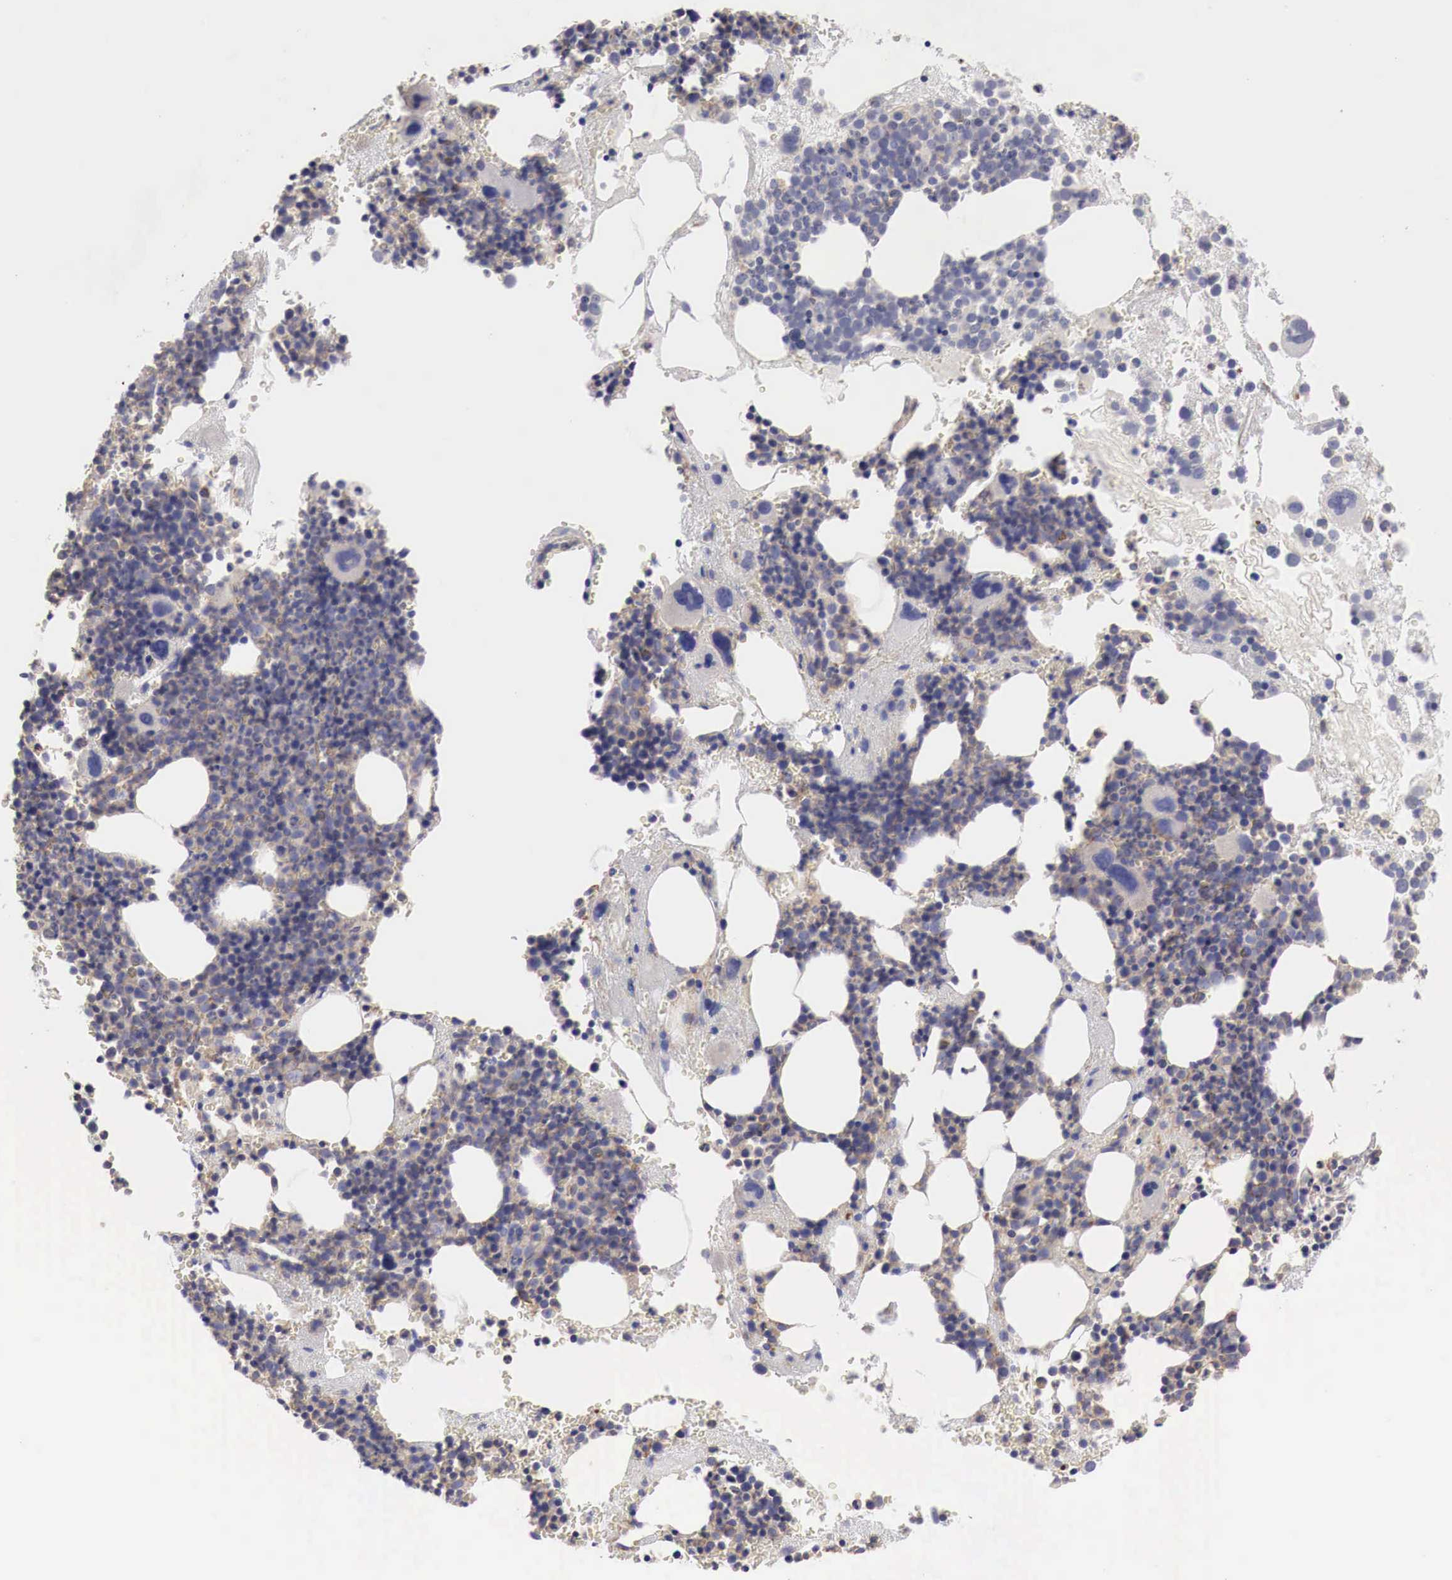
{"staining": {"intensity": "weak", "quantity": "<25%", "location": "cytoplasmic/membranous"}, "tissue": "bone marrow", "cell_type": "Hematopoietic cells", "image_type": "normal", "snomed": [{"axis": "morphology", "description": "Normal tissue, NOS"}, {"axis": "topography", "description": "Bone marrow"}], "caption": "Immunohistochemistry of normal human bone marrow exhibits no expression in hematopoietic cells.", "gene": "MSN", "patient": {"sex": "male", "age": 75}}